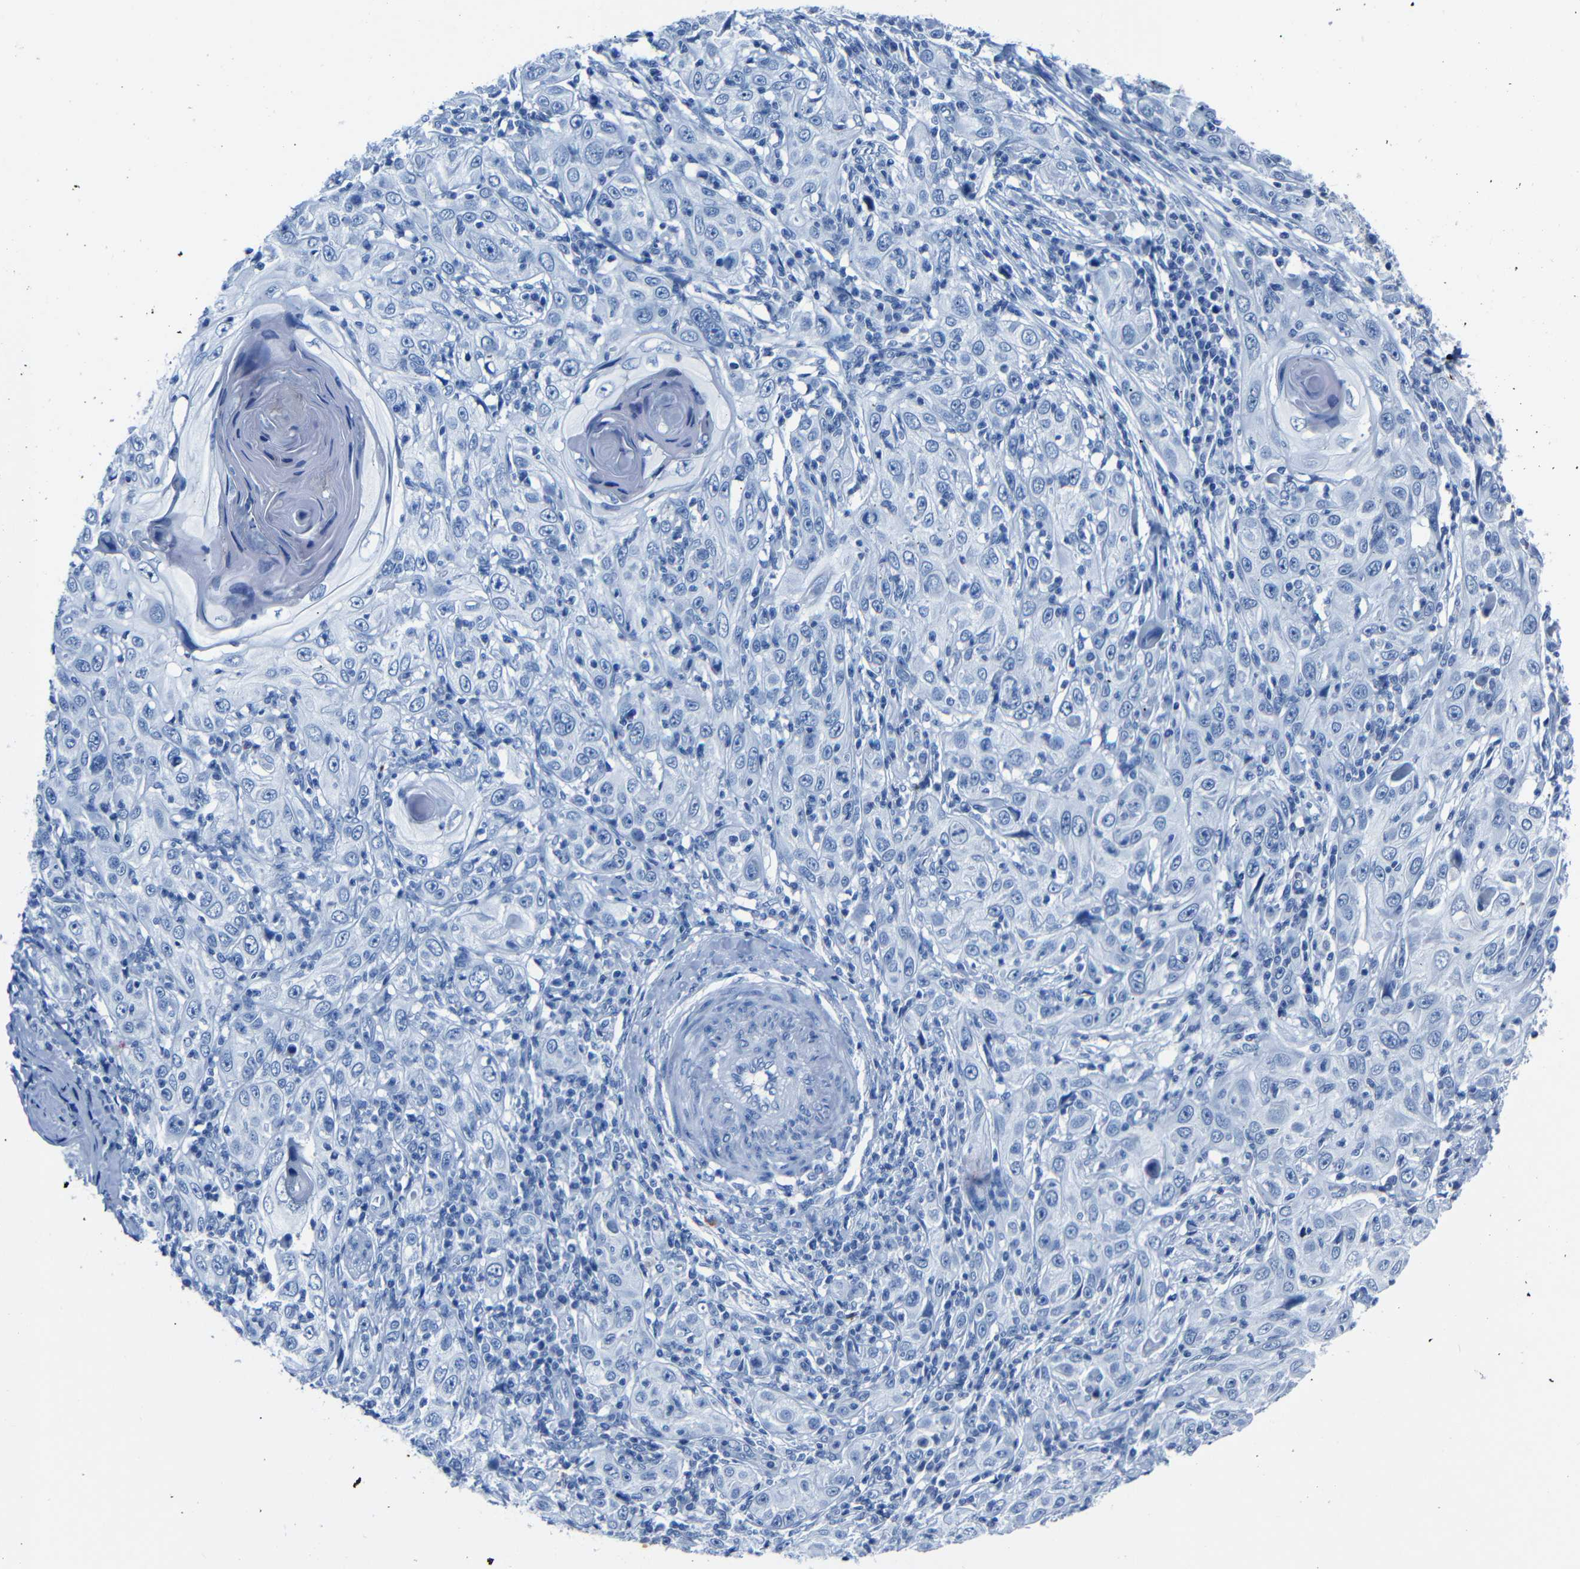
{"staining": {"intensity": "negative", "quantity": "none", "location": "none"}, "tissue": "skin cancer", "cell_type": "Tumor cells", "image_type": "cancer", "snomed": [{"axis": "morphology", "description": "Squamous cell carcinoma, NOS"}, {"axis": "topography", "description": "Skin"}], "caption": "Immunohistochemistry of squamous cell carcinoma (skin) exhibits no positivity in tumor cells.", "gene": "CLDN11", "patient": {"sex": "female", "age": 88}}